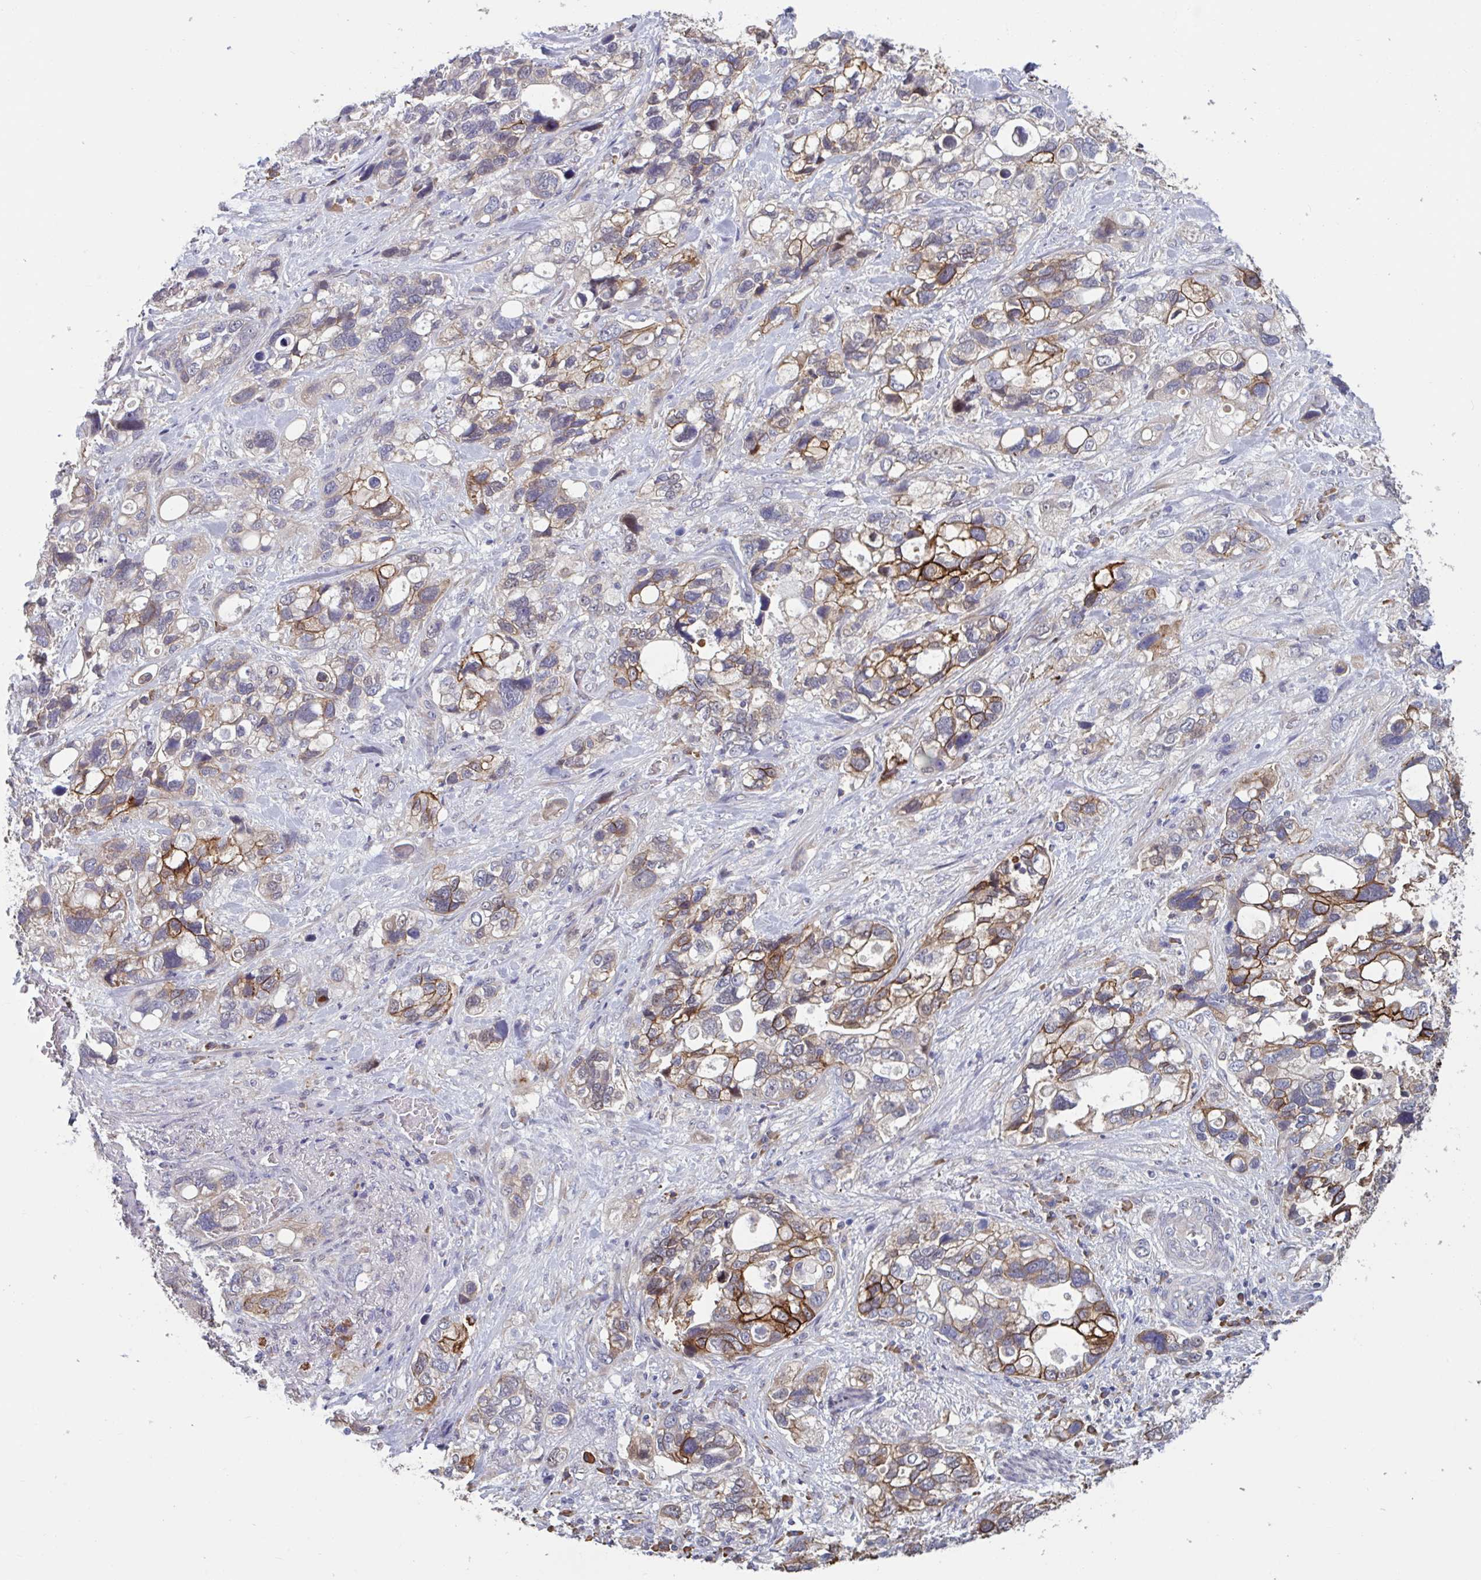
{"staining": {"intensity": "strong", "quantity": "25%-75%", "location": "cytoplasmic/membranous"}, "tissue": "stomach cancer", "cell_type": "Tumor cells", "image_type": "cancer", "snomed": [{"axis": "morphology", "description": "Adenocarcinoma, NOS"}, {"axis": "topography", "description": "Stomach, upper"}], "caption": "IHC (DAB) staining of human stomach adenocarcinoma reveals strong cytoplasmic/membranous protein staining in about 25%-75% of tumor cells. The staining was performed using DAB to visualize the protein expression in brown, while the nuclei were stained in blue with hematoxylin (Magnification: 20x).", "gene": "CD1E", "patient": {"sex": "female", "age": 81}}